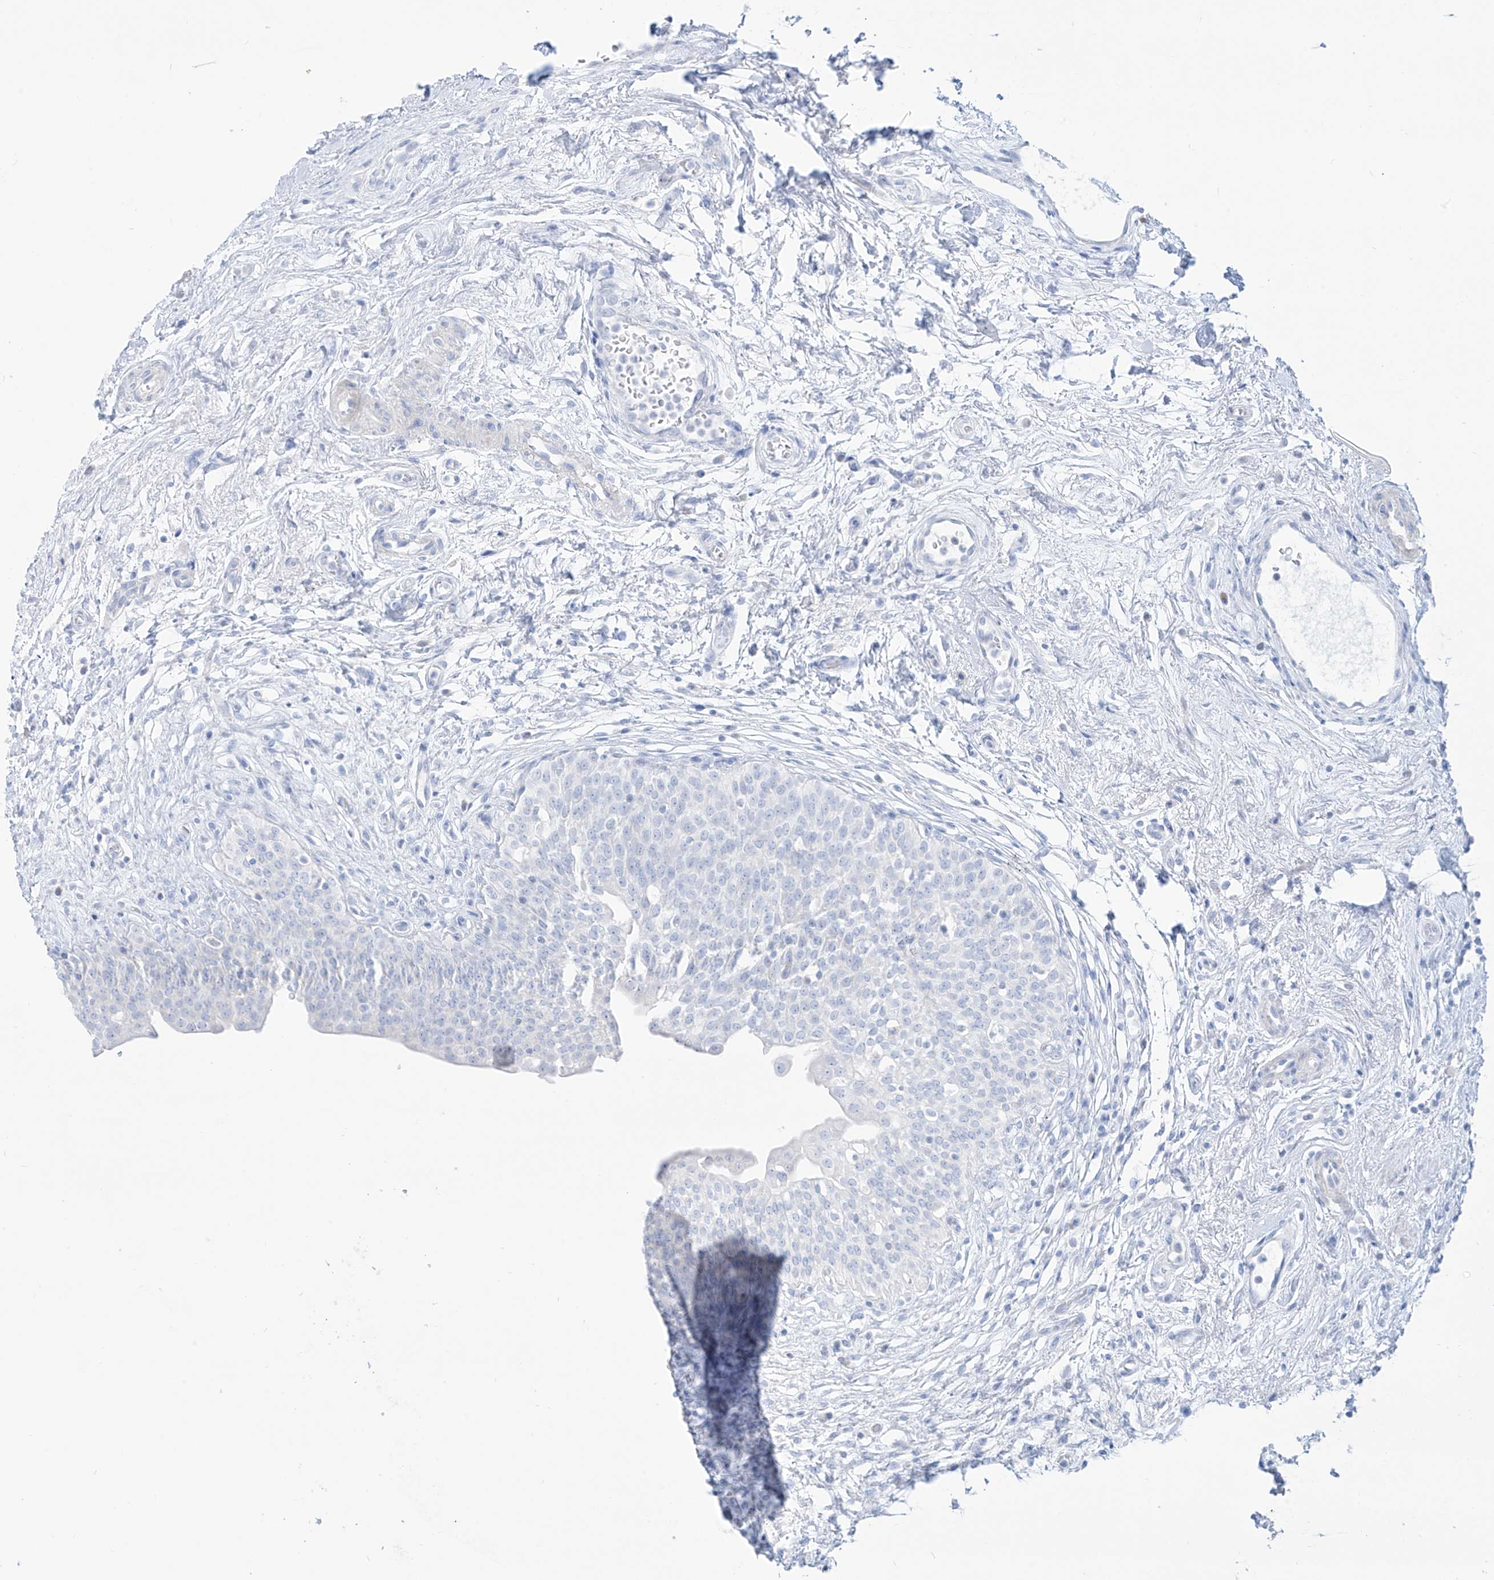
{"staining": {"intensity": "negative", "quantity": "none", "location": "none"}, "tissue": "urinary bladder", "cell_type": "Urothelial cells", "image_type": "normal", "snomed": [{"axis": "morphology", "description": "Normal tissue, NOS"}, {"axis": "topography", "description": "Urinary bladder"}], "caption": "This is a histopathology image of IHC staining of unremarkable urinary bladder, which shows no staining in urothelial cells.", "gene": "SLC26A3", "patient": {"sex": "male", "age": 83}}